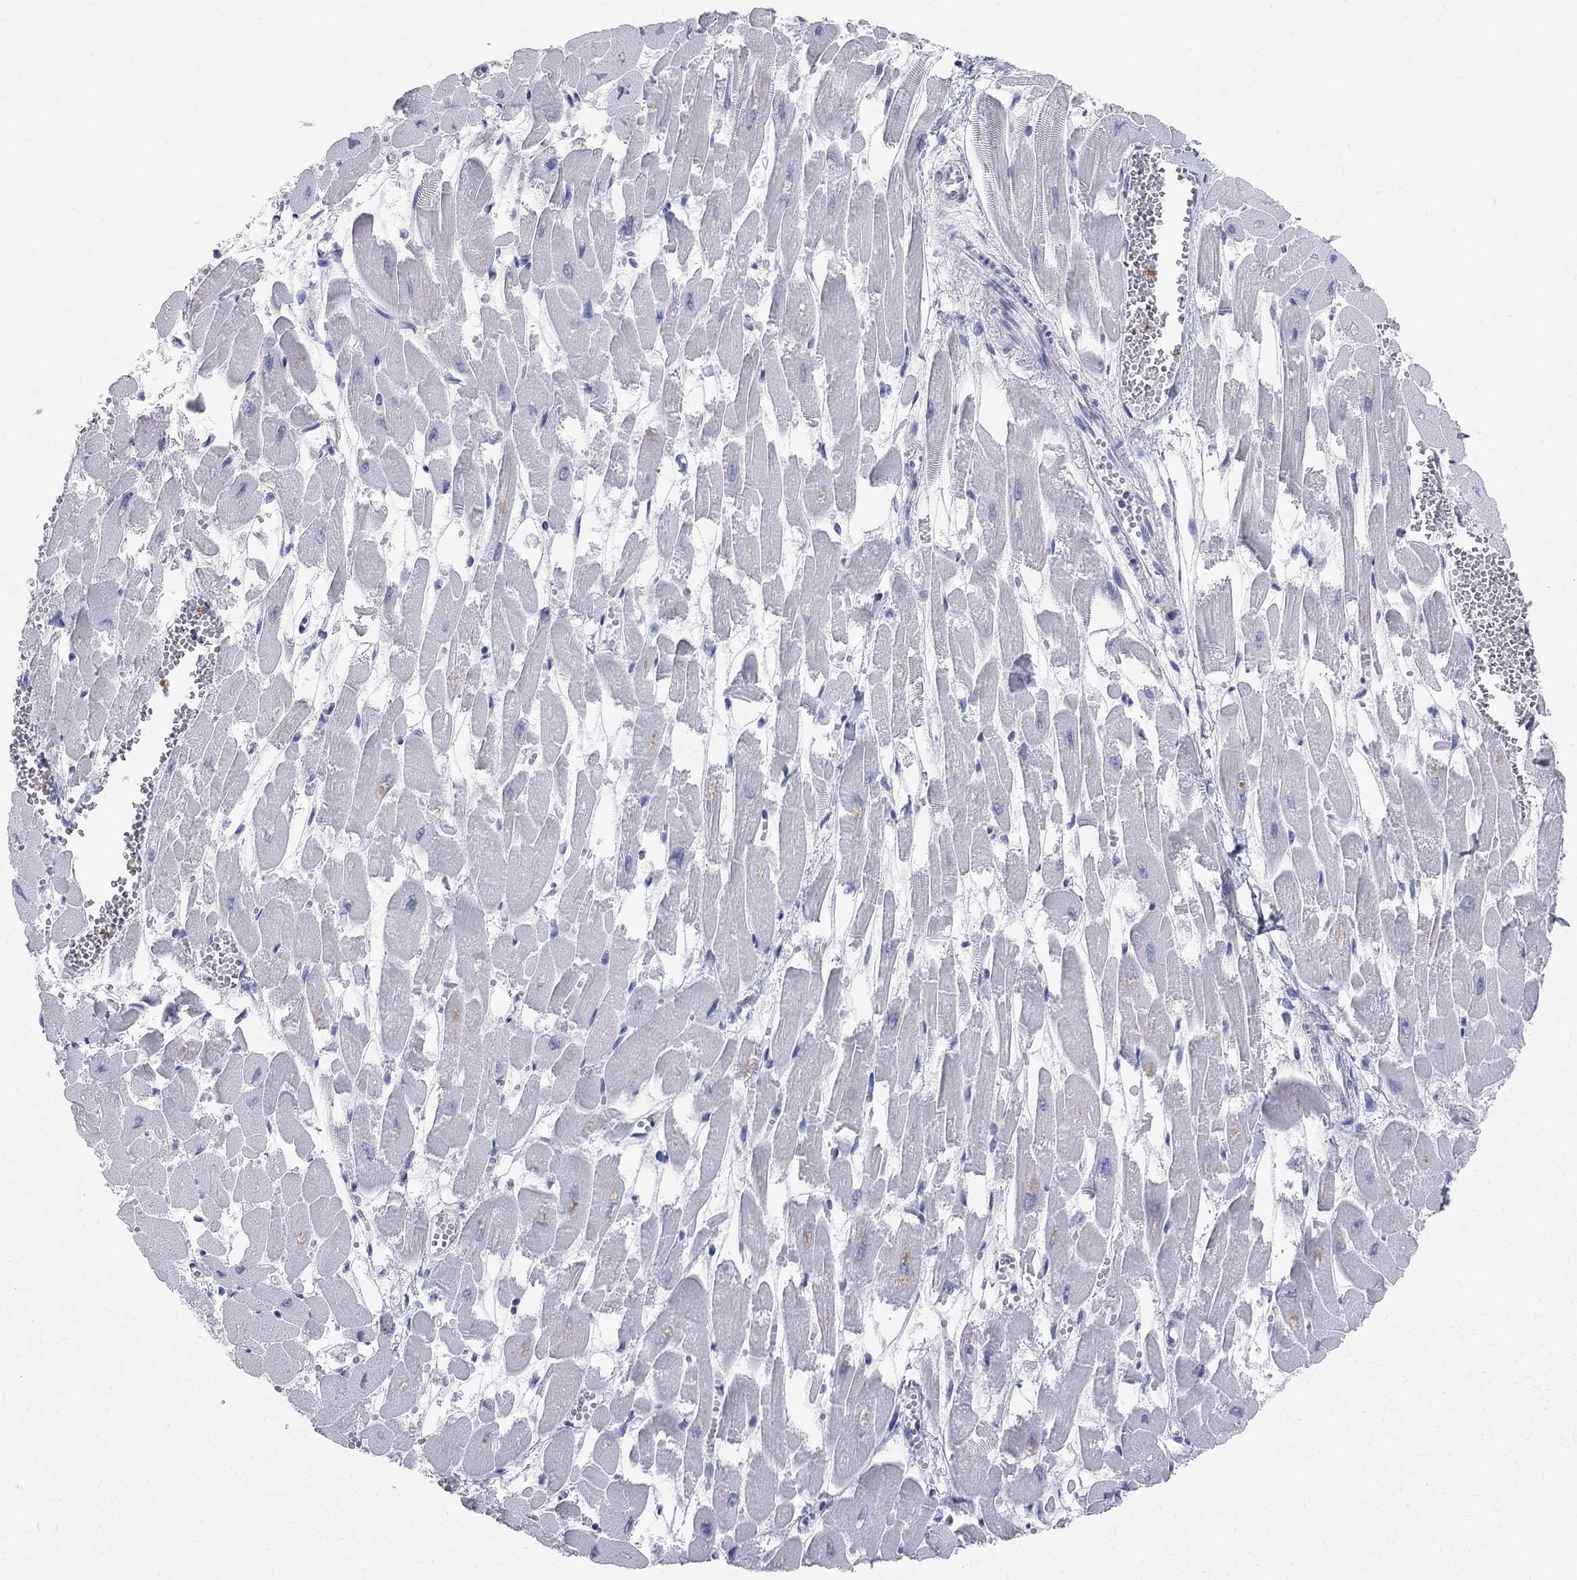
{"staining": {"intensity": "negative", "quantity": "none", "location": "none"}, "tissue": "heart muscle", "cell_type": "Cardiomyocytes", "image_type": "normal", "snomed": [{"axis": "morphology", "description": "Normal tissue, NOS"}, {"axis": "topography", "description": "Heart"}], "caption": "Cardiomyocytes show no significant protein positivity in unremarkable heart muscle. (DAB IHC, high magnification).", "gene": "AOX1", "patient": {"sex": "female", "age": 52}}